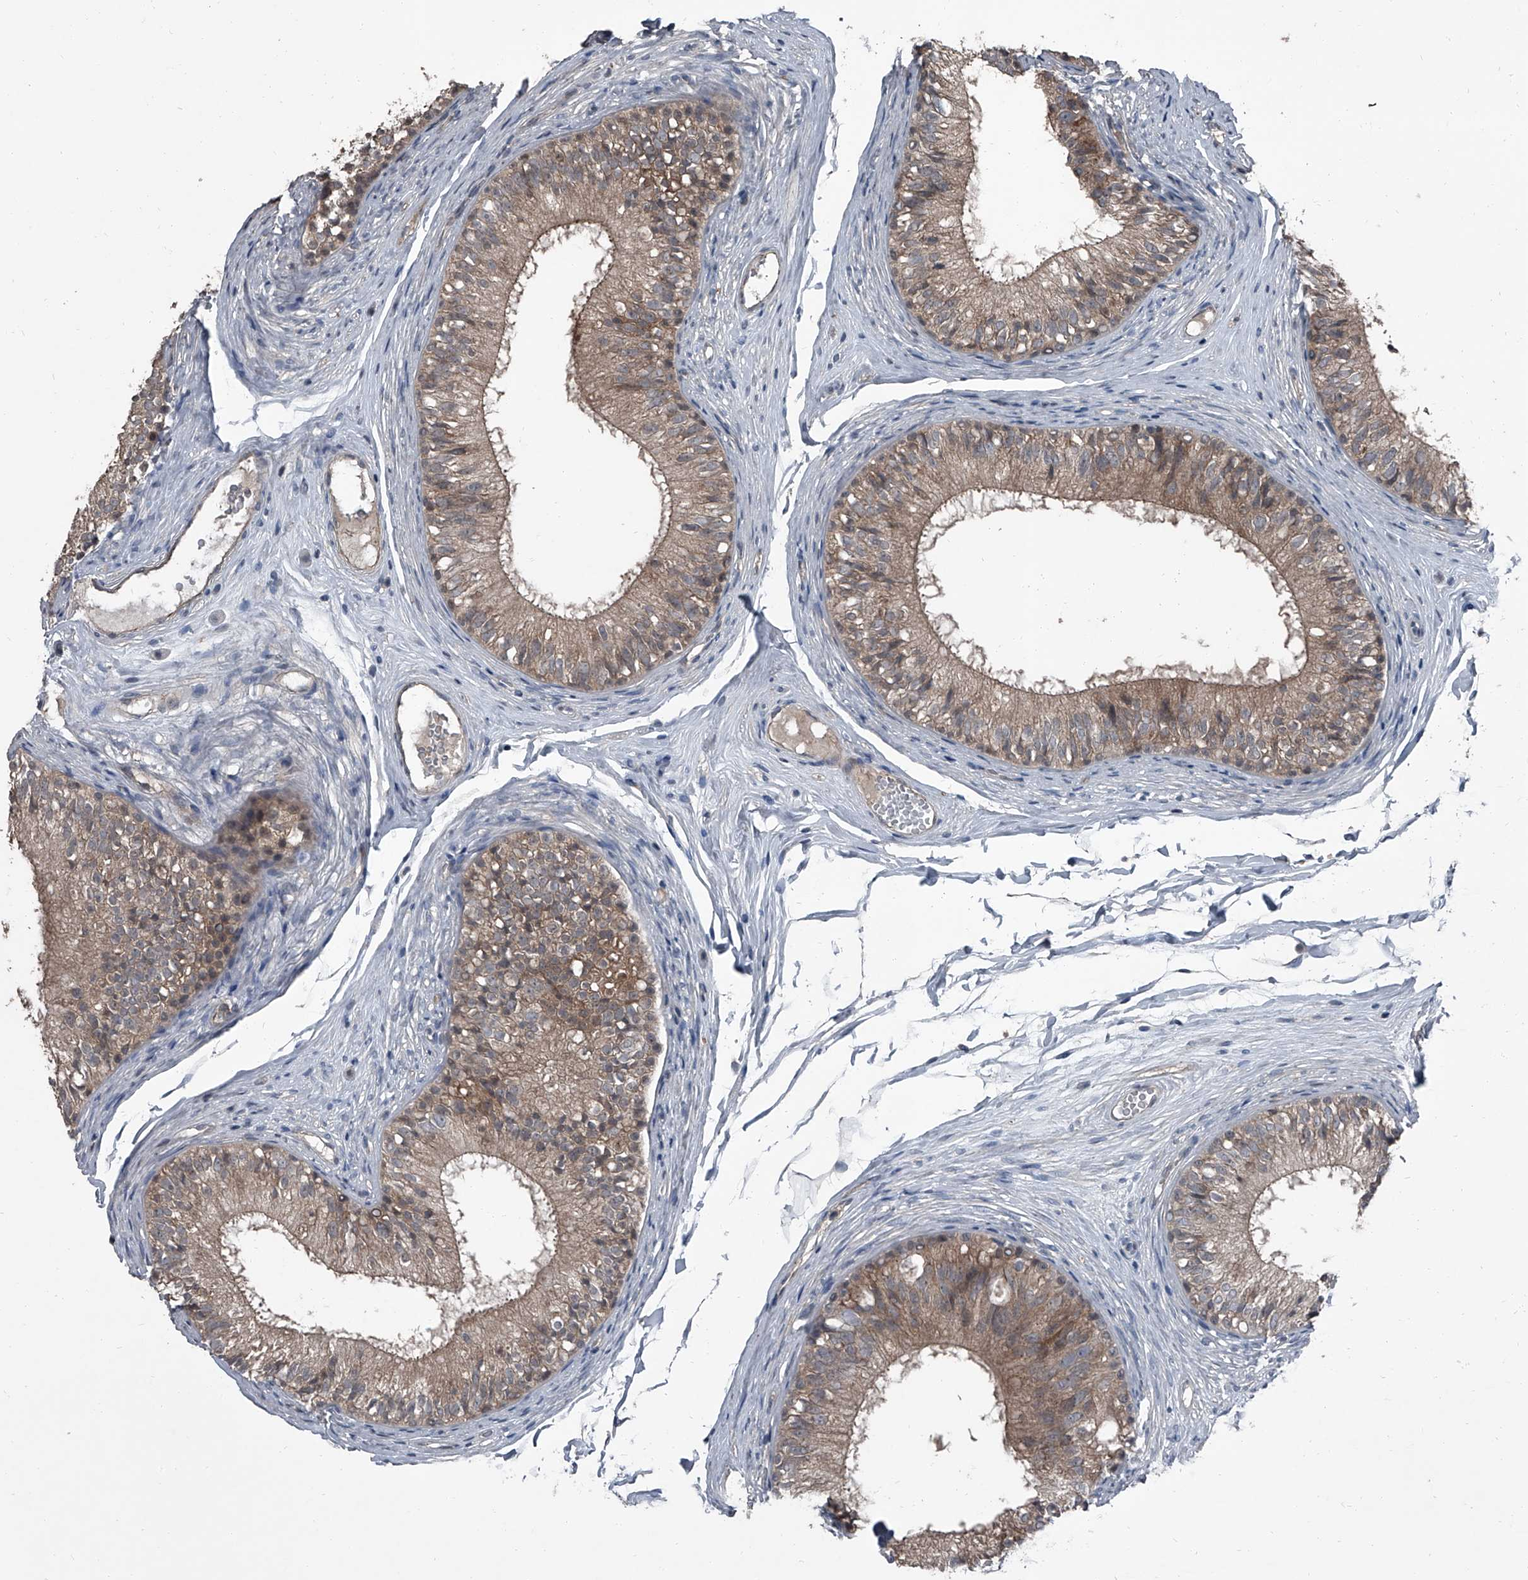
{"staining": {"intensity": "weak", "quantity": ">75%", "location": "cytoplasmic/membranous"}, "tissue": "epididymis", "cell_type": "Glandular cells", "image_type": "normal", "snomed": [{"axis": "morphology", "description": "Normal tissue, NOS"}, {"axis": "morphology", "description": "Seminoma in situ"}, {"axis": "topography", "description": "Testis"}, {"axis": "topography", "description": "Epididymis"}], "caption": "Immunohistochemistry of normal epididymis reveals low levels of weak cytoplasmic/membranous positivity in about >75% of glandular cells.", "gene": "OARD1", "patient": {"sex": "male", "age": 28}}